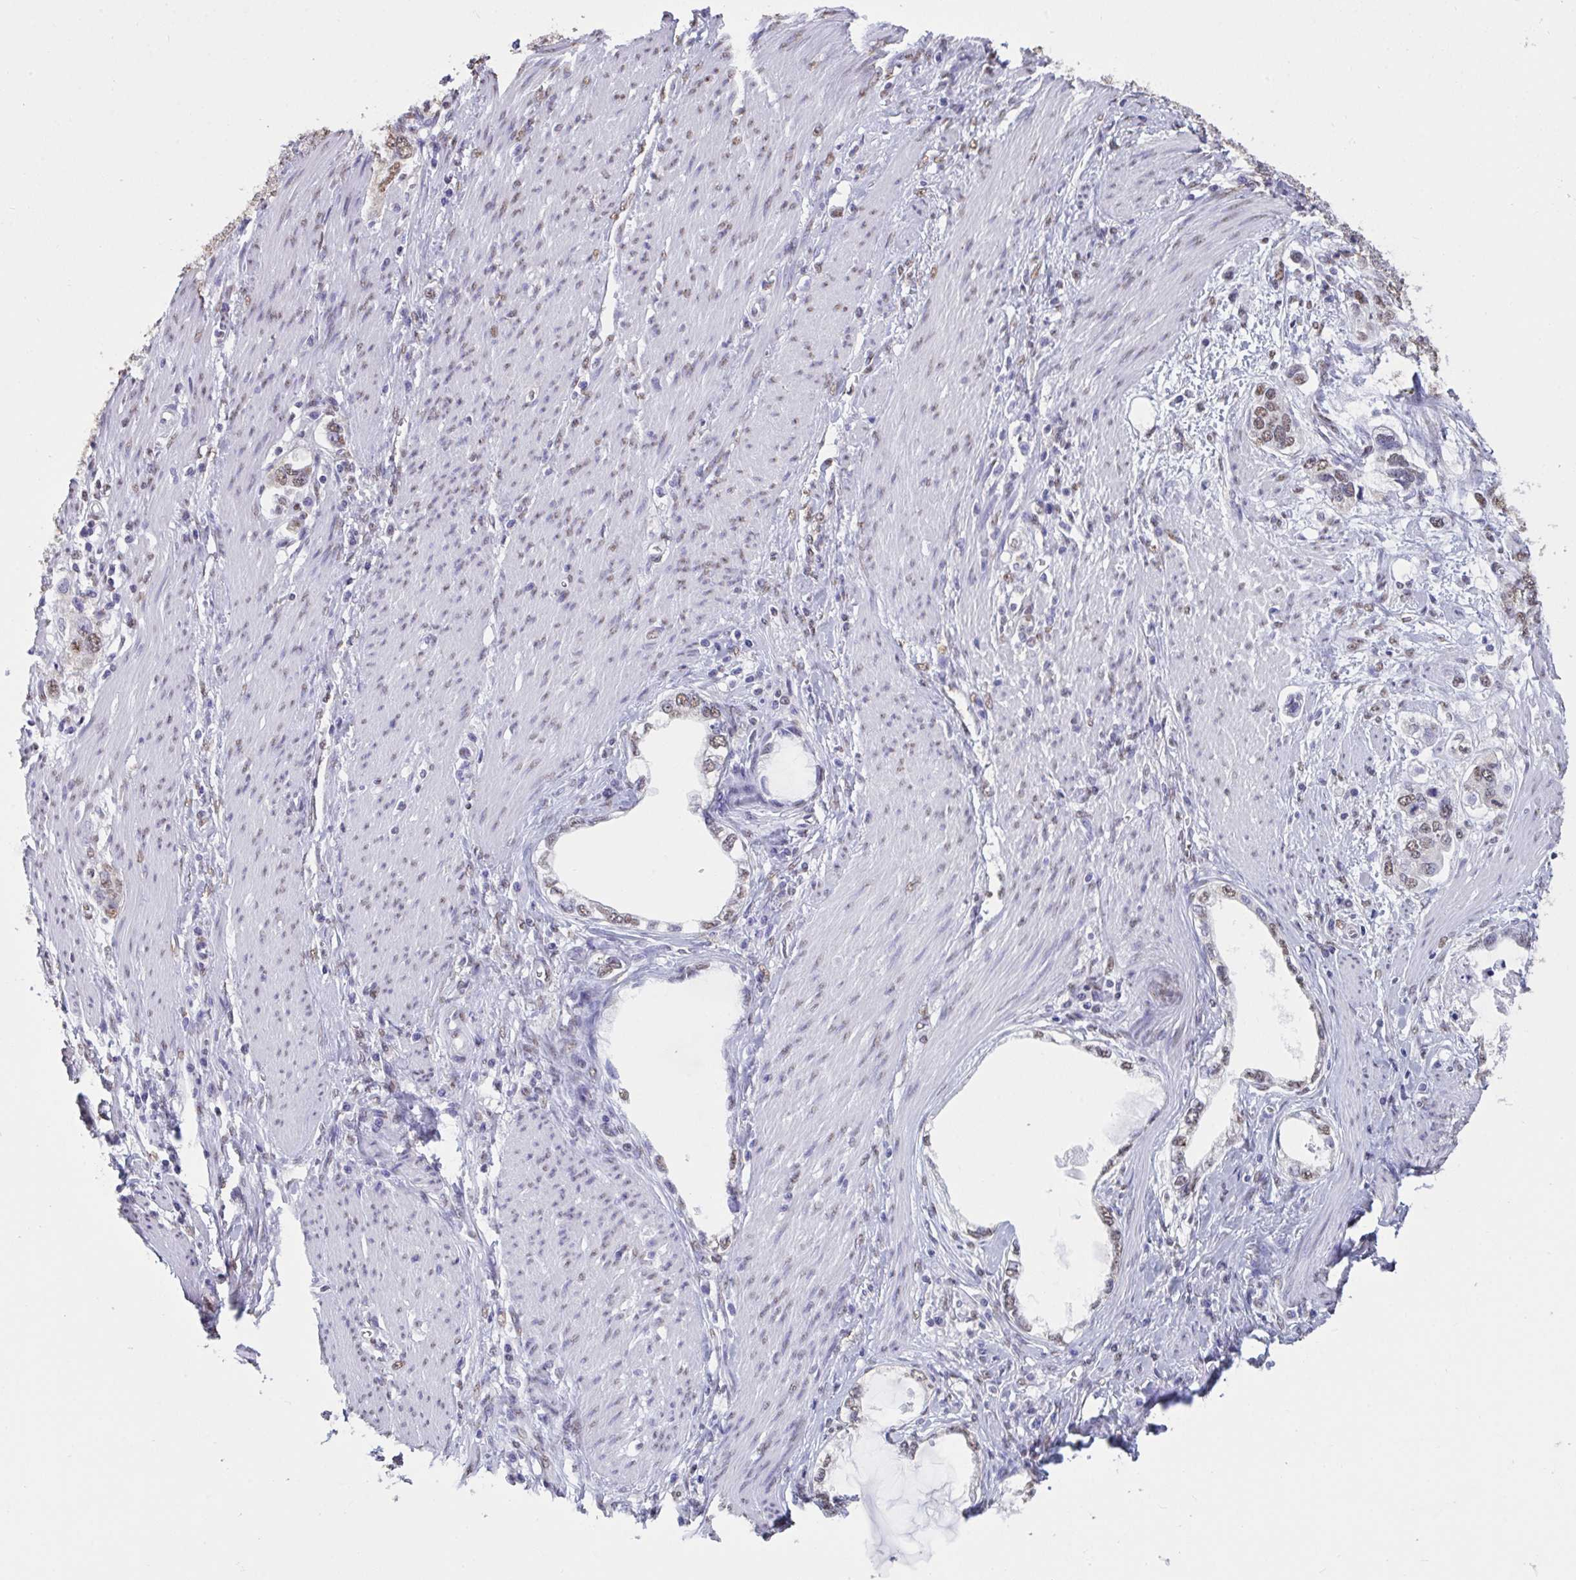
{"staining": {"intensity": "weak", "quantity": ">75%", "location": "nuclear"}, "tissue": "stomach cancer", "cell_type": "Tumor cells", "image_type": "cancer", "snomed": [{"axis": "morphology", "description": "Adenocarcinoma, NOS"}, {"axis": "topography", "description": "Stomach, lower"}], "caption": "A brown stain shows weak nuclear staining of a protein in stomach cancer (adenocarcinoma) tumor cells.", "gene": "SEMA6B", "patient": {"sex": "female", "age": 93}}